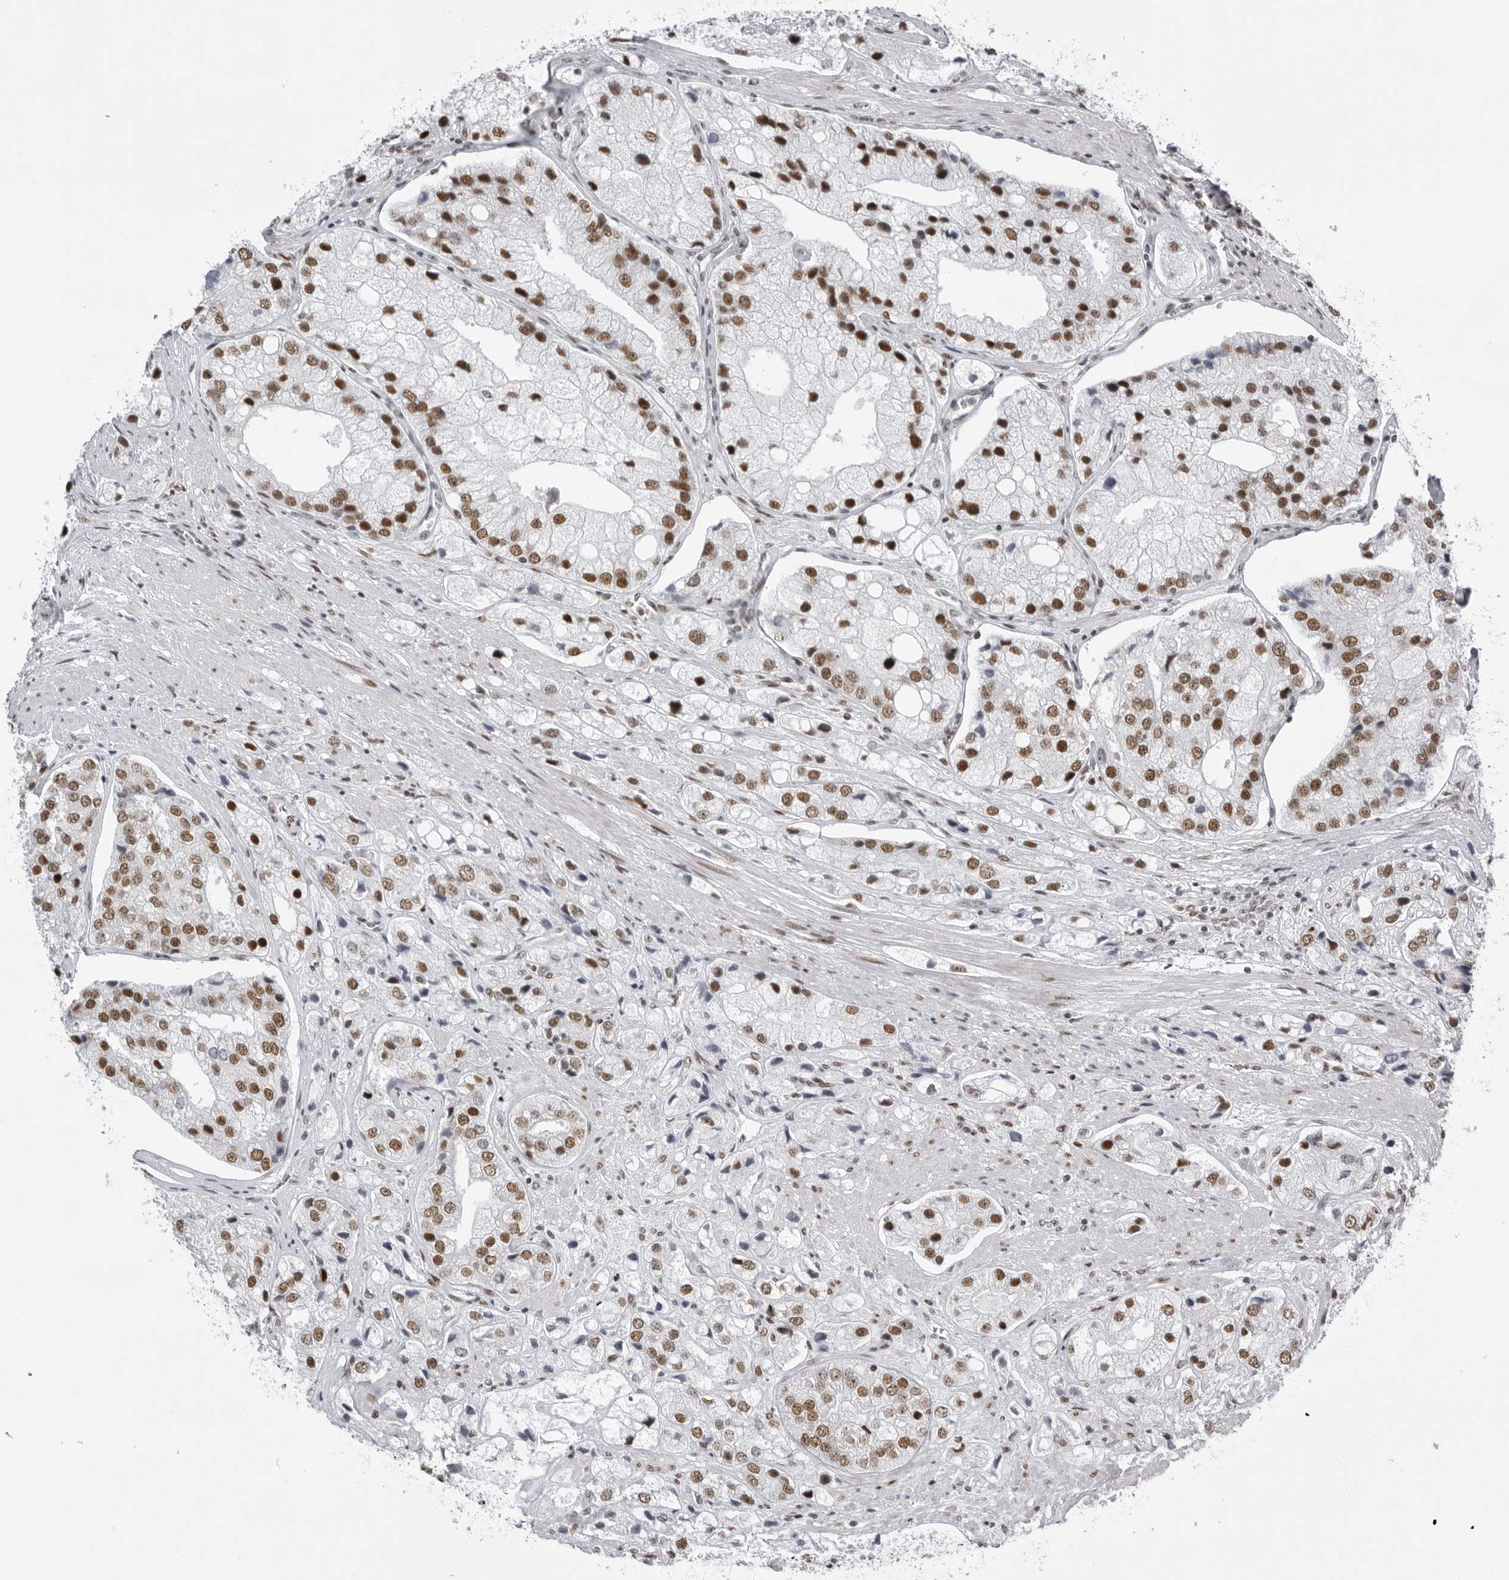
{"staining": {"intensity": "moderate", "quantity": ">75%", "location": "nuclear"}, "tissue": "prostate cancer", "cell_type": "Tumor cells", "image_type": "cancer", "snomed": [{"axis": "morphology", "description": "Adenocarcinoma, High grade"}, {"axis": "topography", "description": "Prostate"}], "caption": "Protein staining of prostate cancer (high-grade adenocarcinoma) tissue demonstrates moderate nuclear expression in approximately >75% of tumor cells. Using DAB (3,3'-diaminobenzidine) (brown) and hematoxylin (blue) stains, captured at high magnification using brightfield microscopy.", "gene": "DHX9", "patient": {"sex": "male", "age": 50}}